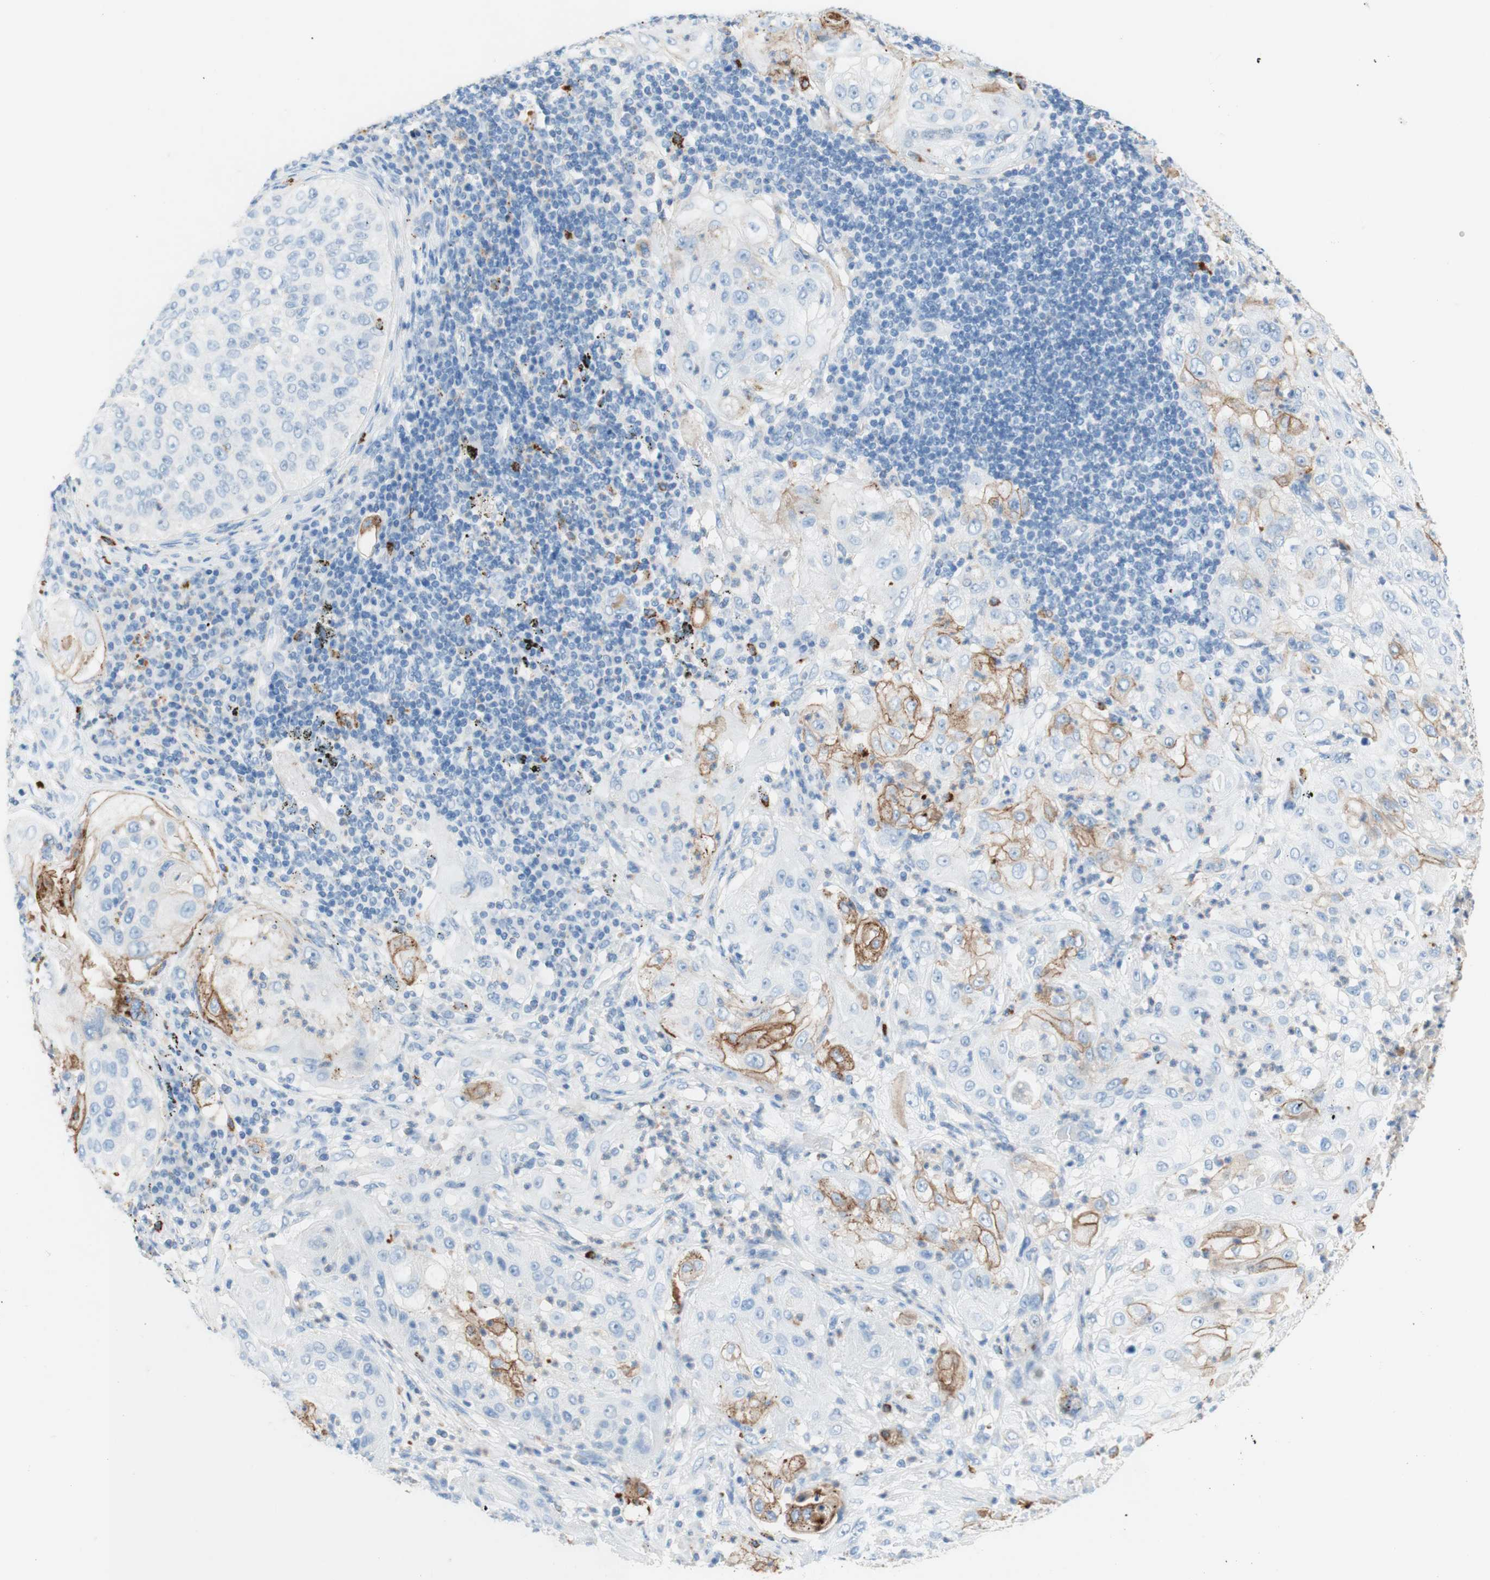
{"staining": {"intensity": "moderate", "quantity": "<25%", "location": "cytoplasmic/membranous"}, "tissue": "lung cancer", "cell_type": "Tumor cells", "image_type": "cancer", "snomed": [{"axis": "morphology", "description": "Inflammation, NOS"}, {"axis": "morphology", "description": "Squamous cell carcinoma, NOS"}, {"axis": "topography", "description": "Lymph node"}, {"axis": "topography", "description": "Soft tissue"}, {"axis": "topography", "description": "Lung"}], "caption": "Immunohistochemistry staining of lung cancer (squamous cell carcinoma), which reveals low levels of moderate cytoplasmic/membranous expression in about <25% of tumor cells indicating moderate cytoplasmic/membranous protein positivity. The staining was performed using DAB (brown) for protein detection and nuclei were counterstained in hematoxylin (blue).", "gene": "CEACAM1", "patient": {"sex": "male", "age": 66}}